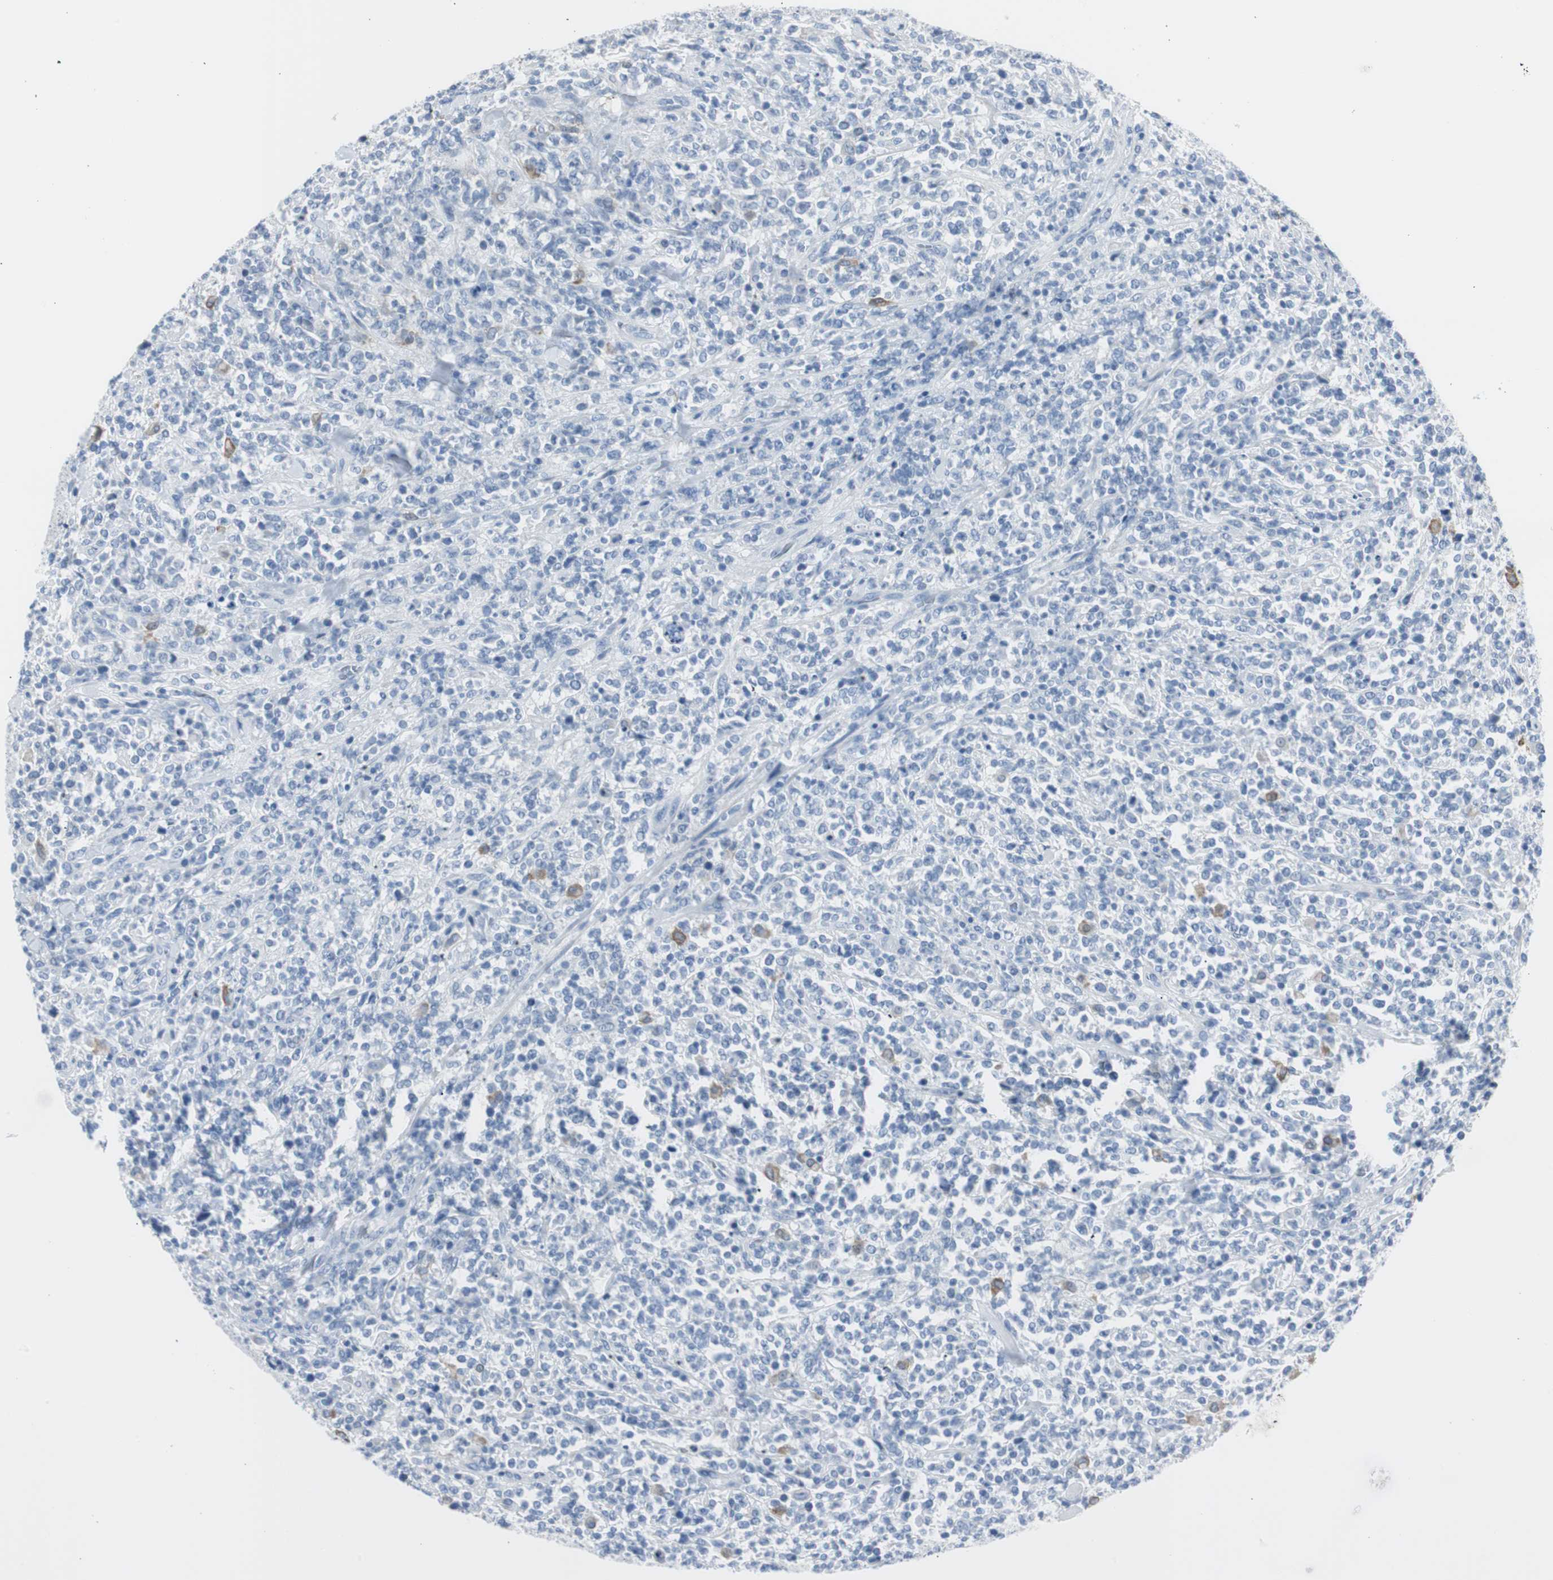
{"staining": {"intensity": "negative", "quantity": "none", "location": "none"}, "tissue": "lymphoma", "cell_type": "Tumor cells", "image_type": "cancer", "snomed": [{"axis": "morphology", "description": "Malignant lymphoma, non-Hodgkin's type, High grade"}, {"axis": "topography", "description": "Soft tissue"}], "caption": "Immunohistochemistry (IHC) of lymphoma shows no positivity in tumor cells. Nuclei are stained in blue.", "gene": "S100A7", "patient": {"sex": "male", "age": 18}}